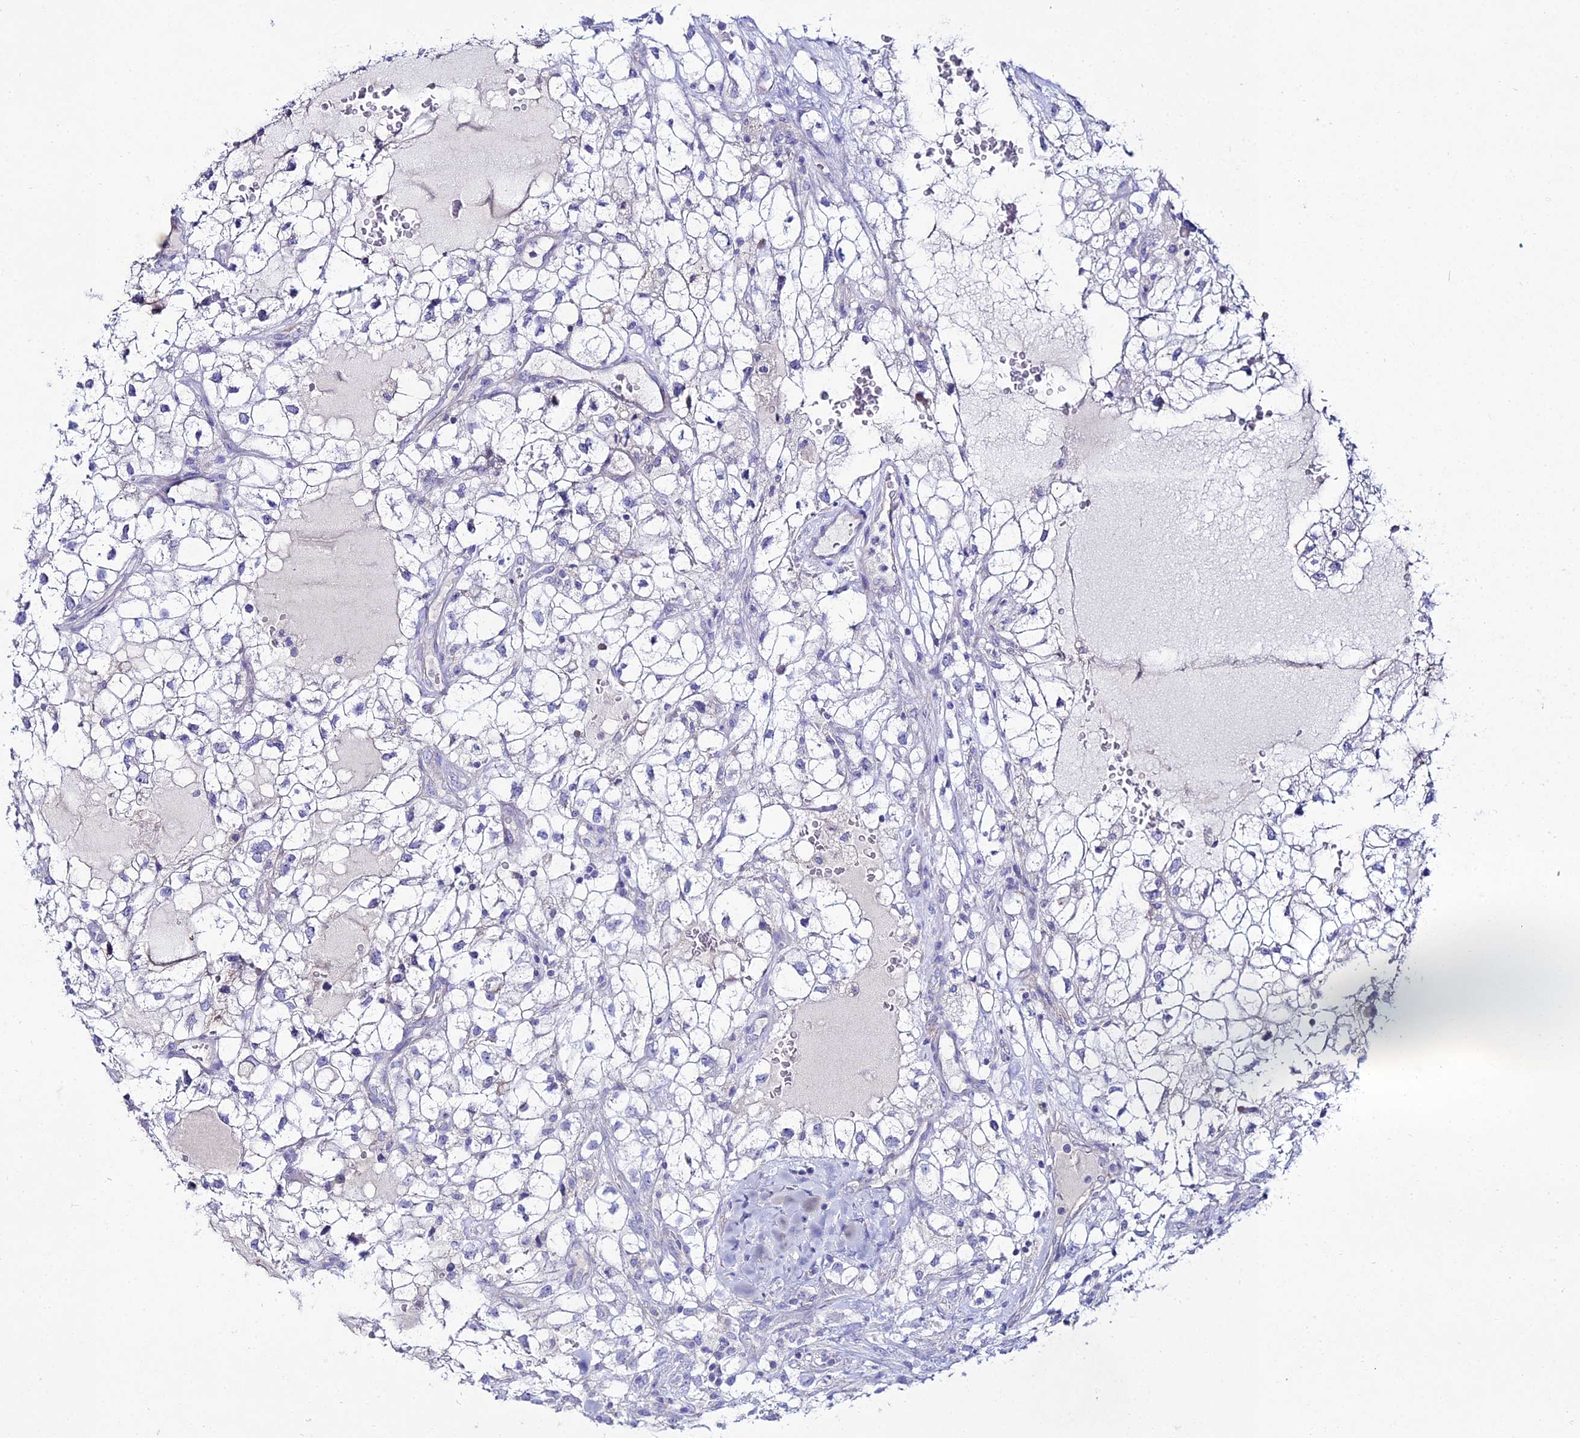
{"staining": {"intensity": "negative", "quantity": "none", "location": "none"}, "tissue": "renal cancer", "cell_type": "Tumor cells", "image_type": "cancer", "snomed": [{"axis": "morphology", "description": "Adenocarcinoma, NOS"}, {"axis": "topography", "description": "Kidney"}], "caption": "This histopathology image is of adenocarcinoma (renal) stained with IHC to label a protein in brown with the nuclei are counter-stained blue. There is no staining in tumor cells.", "gene": "DHX34", "patient": {"sex": "male", "age": 59}}